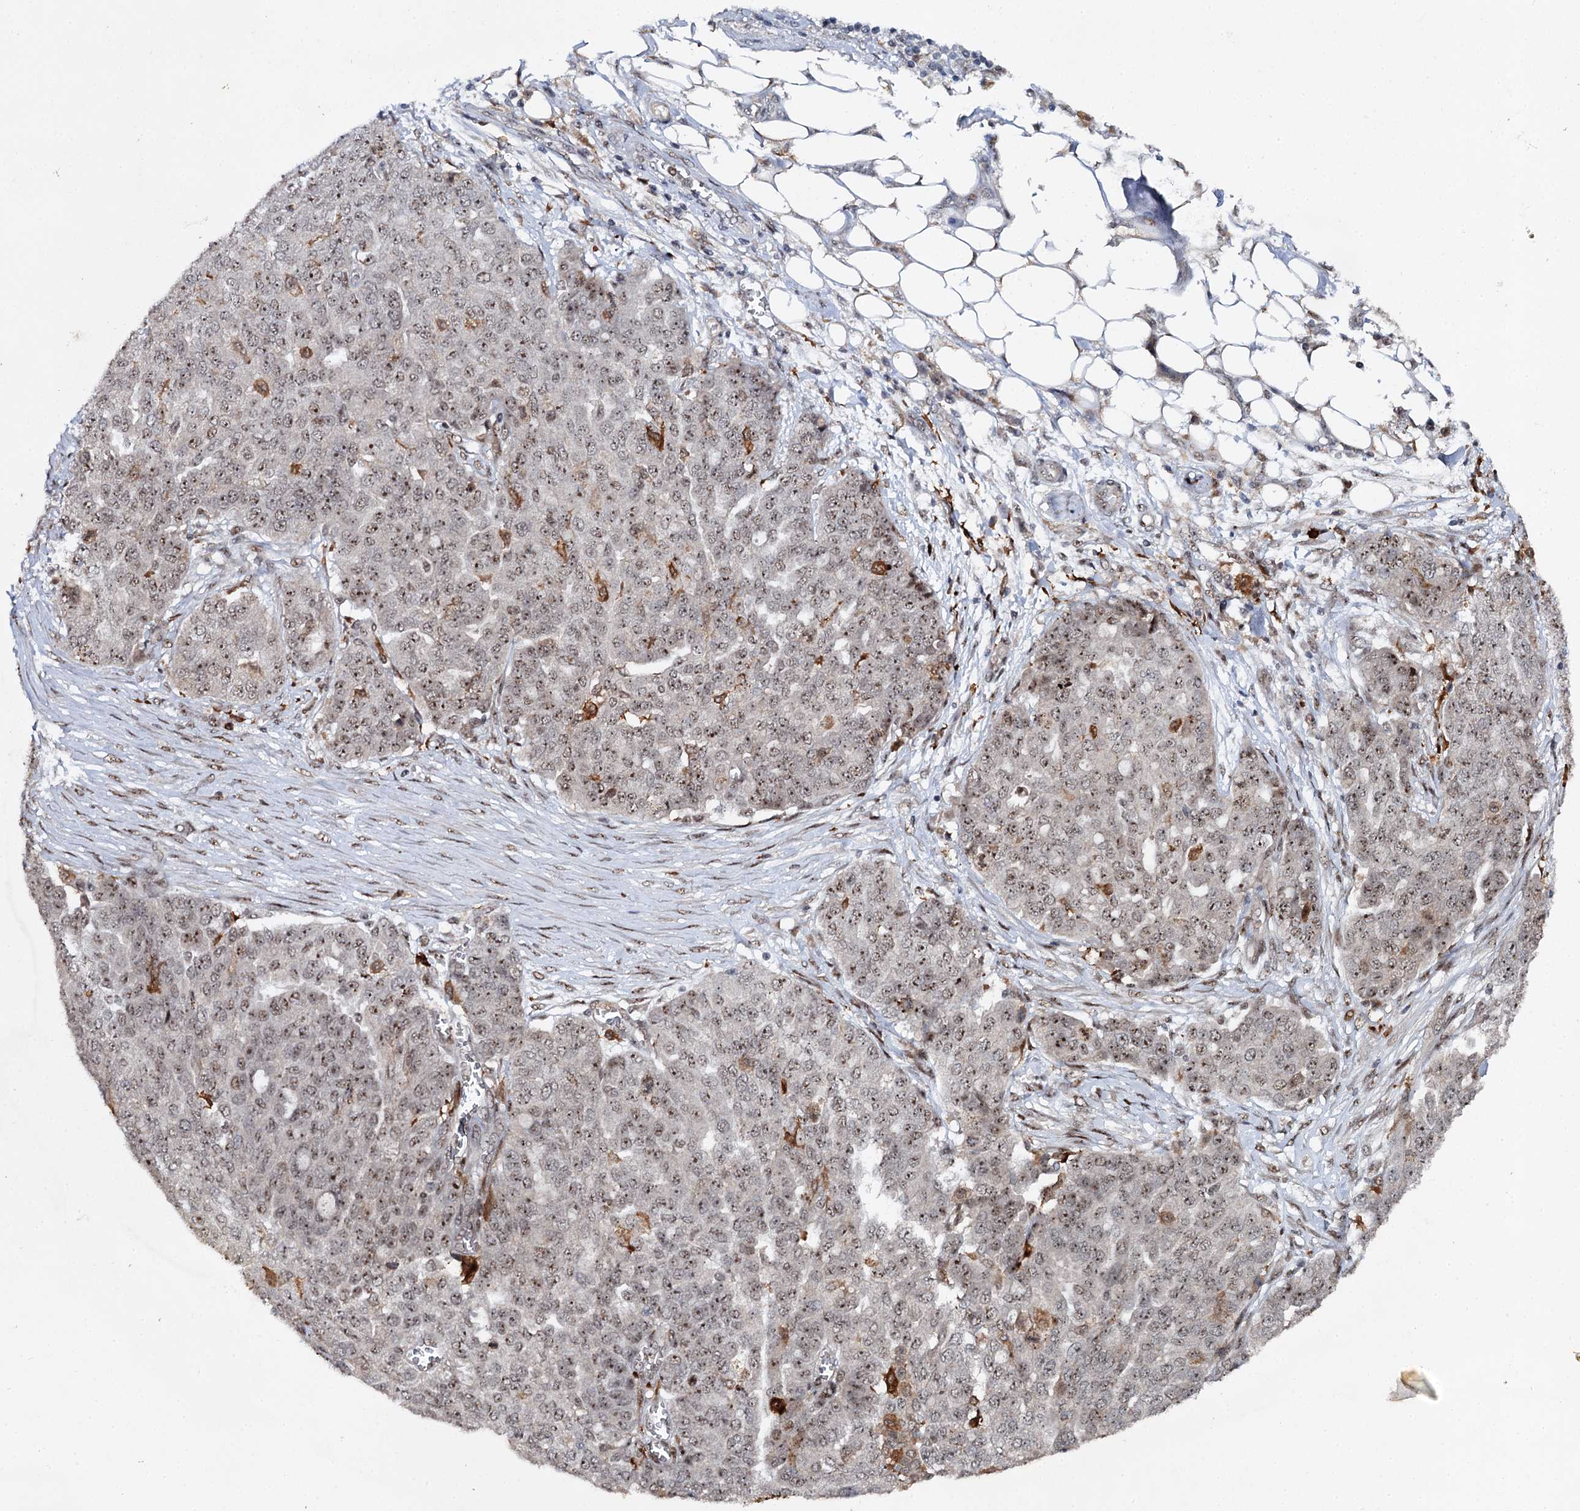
{"staining": {"intensity": "moderate", "quantity": ">75%", "location": "nuclear"}, "tissue": "ovarian cancer", "cell_type": "Tumor cells", "image_type": "cancer", "snomed": [{"axis": "morphology", "description": "Cystadenocarcinoma, serous, NOS"}, {"axis": "topography", "description": "Soft tissue"}, {"axis": "topography", "description": "Ovary"}], "caption": "Approximately >75% of tumor cells in ovarian serous cystadenocarcinoma show moderate nuclear protein staining as visualized by brown immunohistochemical staining.", "gene": "BUD13", "patient": {"sex": "female", "age": 57}}